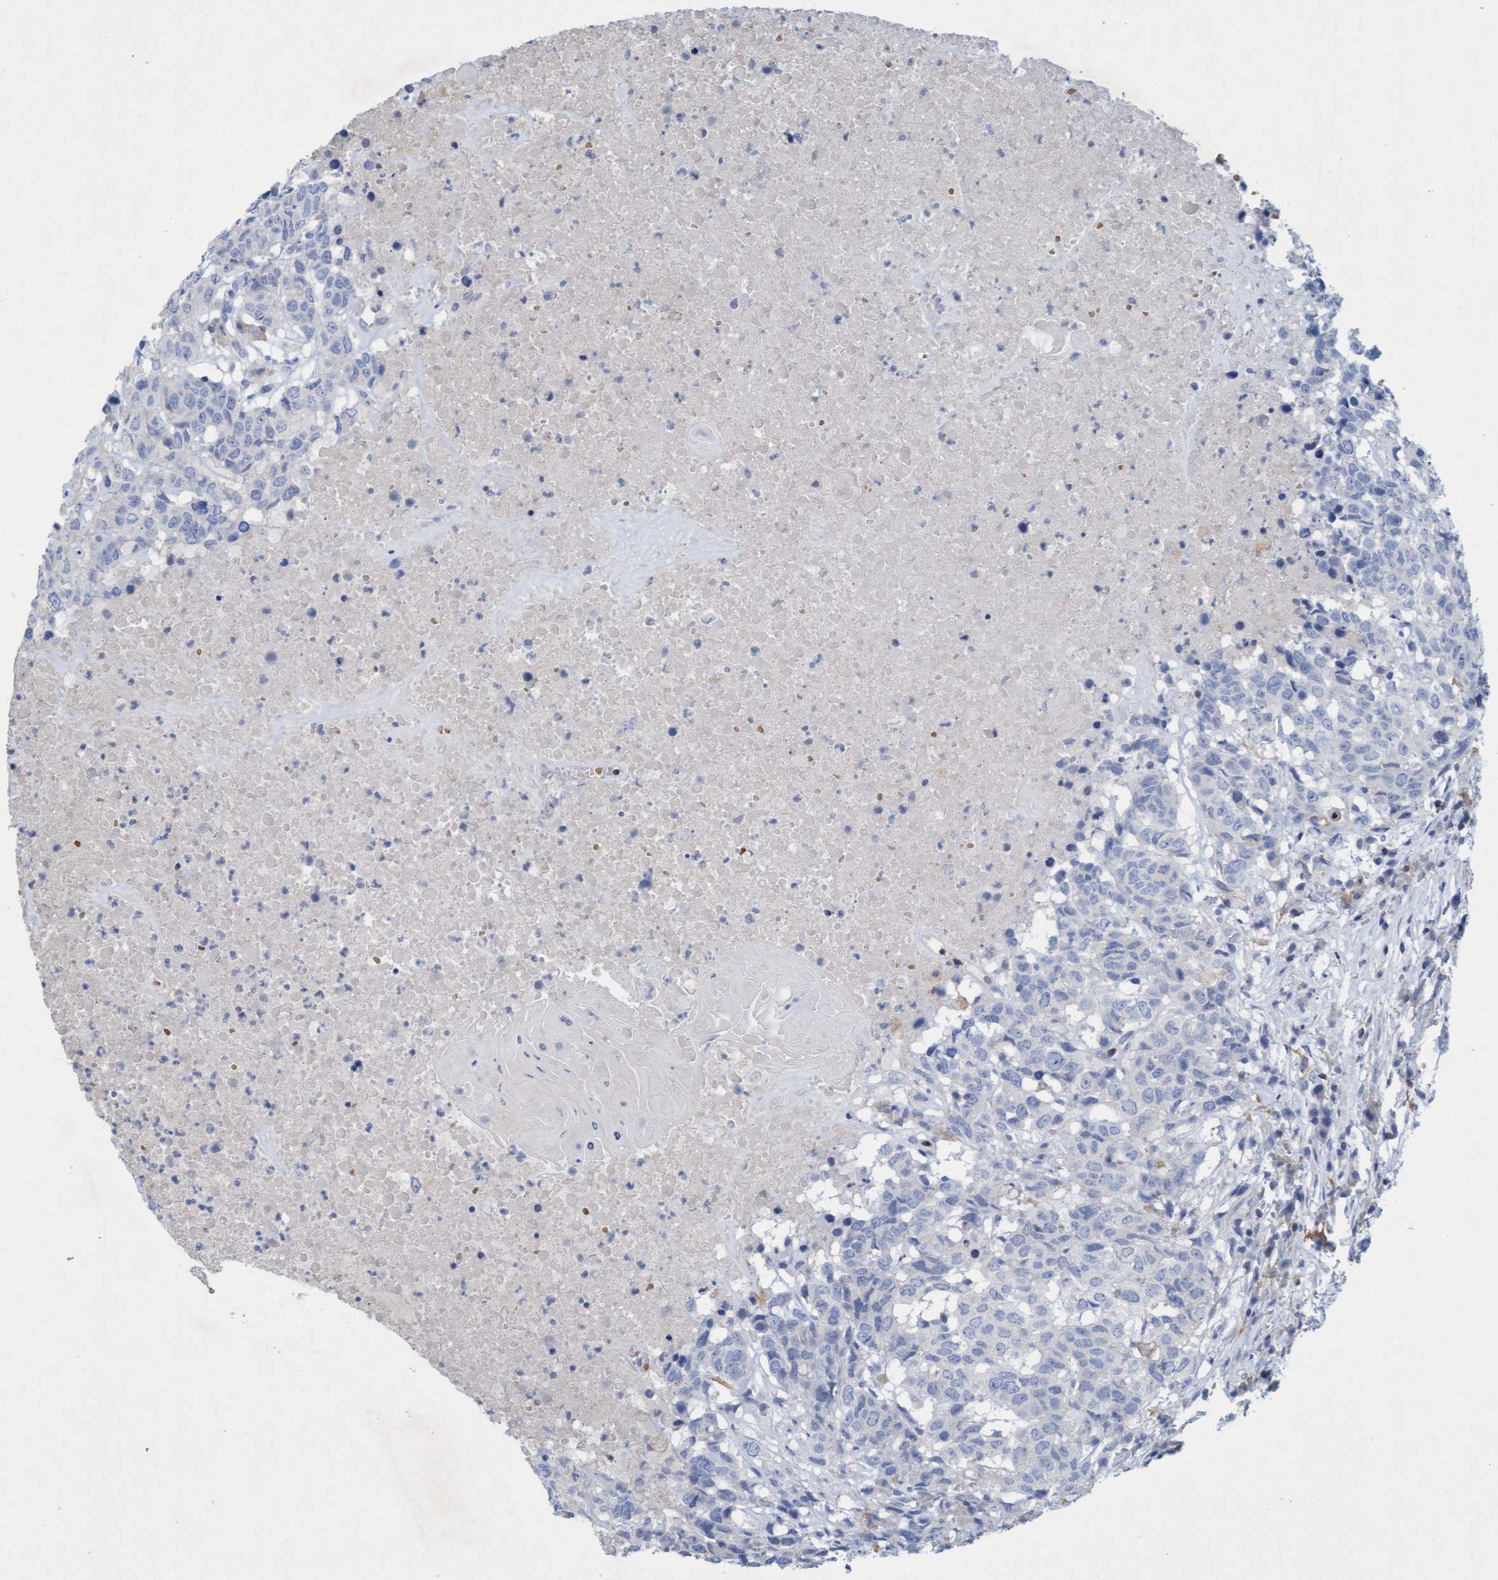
{"staining": {"intensity": "negative", "quantity": "none", "location": "none"}, "tissue": "head and neck cancer", "cell_type": "Tumor cells", "image_type": "cancer", "snomed": [{"axis": "morphology", "description": "Squamous cell carcinoma, NOS"}, {"axis": "topography", "description": "Head-Neck"}], "caption": "Human squamous cell carcinoma (head and neck) stained for a protein using immunohistochemistry shows no staining in tumor cells.", "gene": "SIGIRR", "patient": {"sex": "male", "age": 66}}